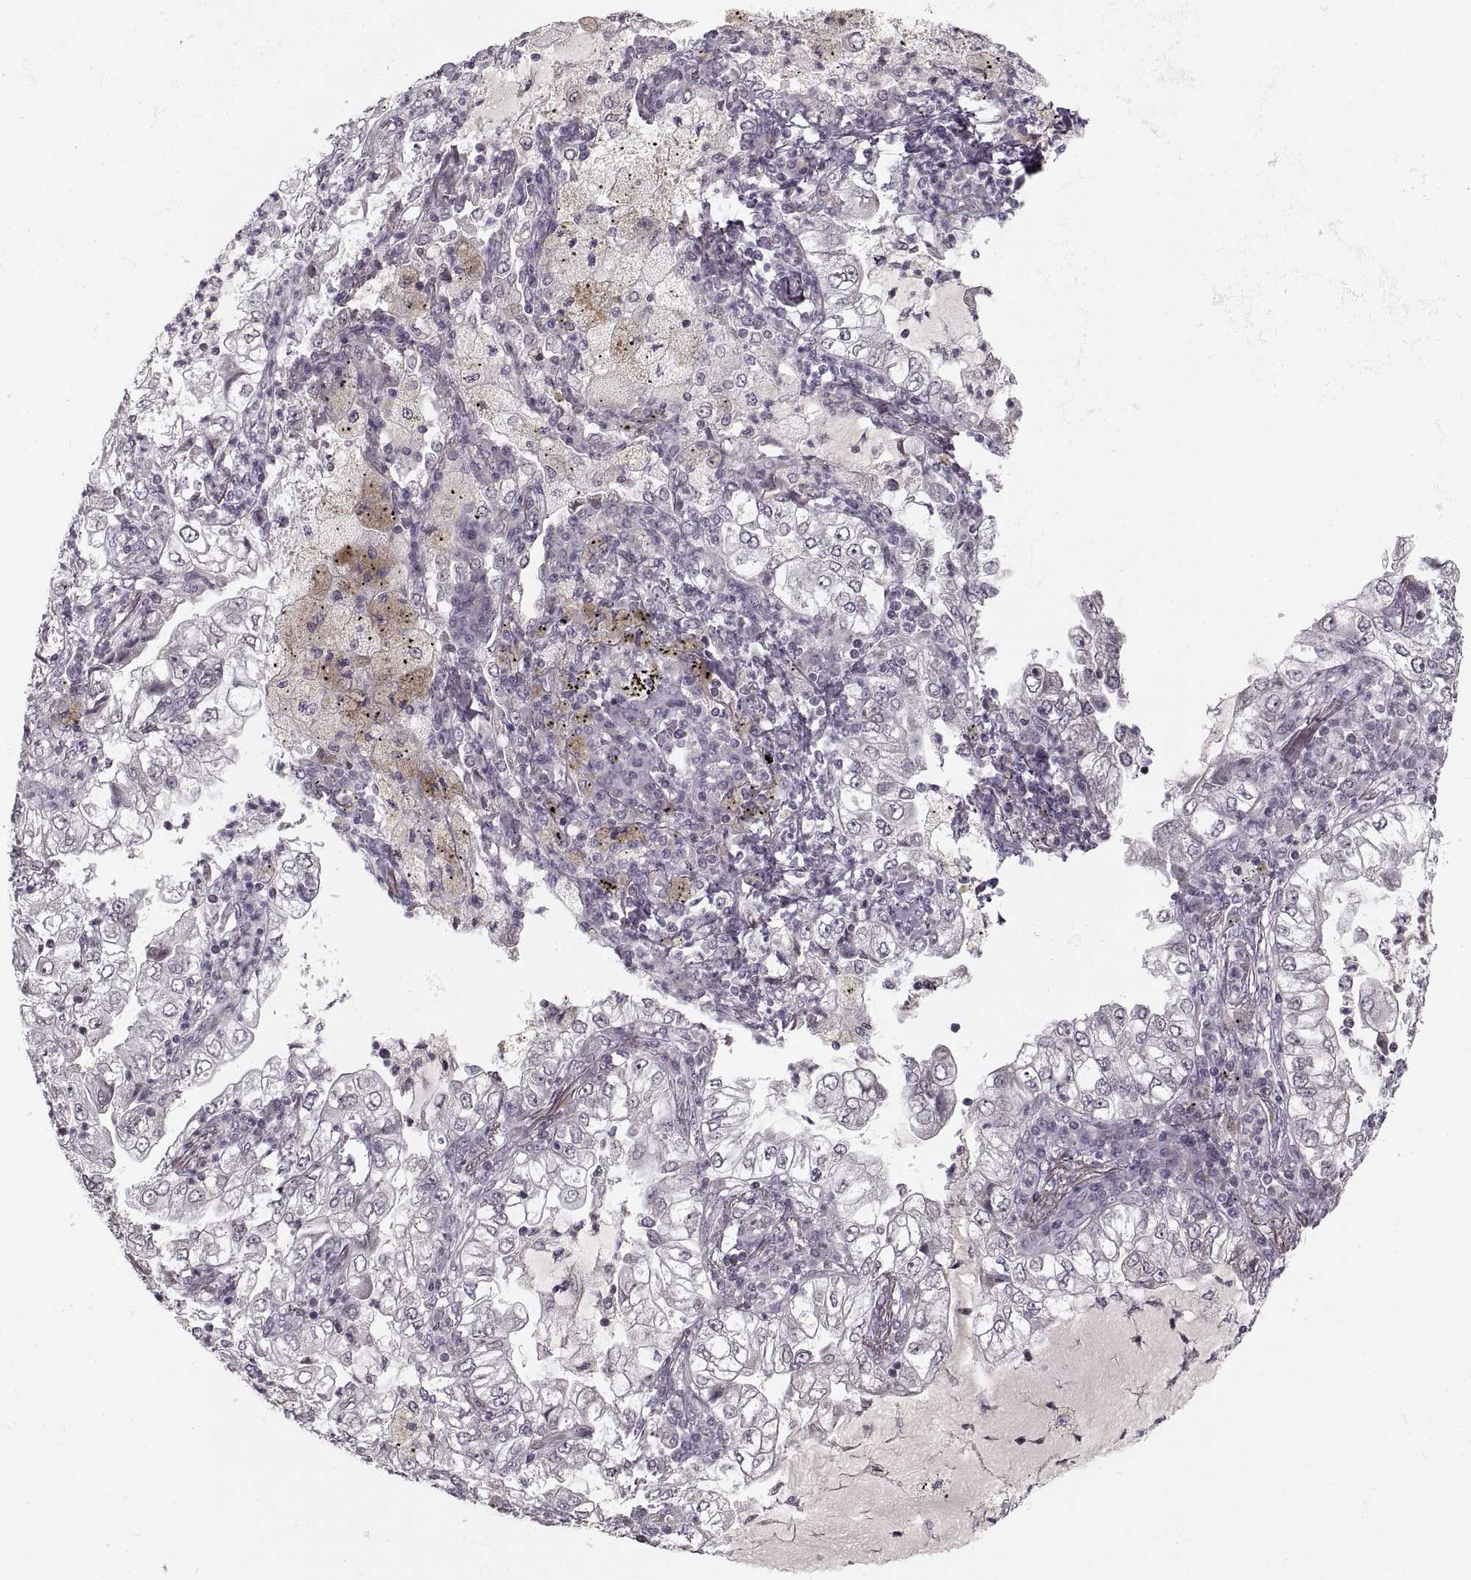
{"staining": {"intensity": "negative", "quantity": "none", "location": "none"}, "tissue": "lung cancer", "cell_type": "Tumor cells", "image_type": "cancer", "snomed": [{"axis": "morphology", "description": "Adenocarcinoma, NOS"}, {"axis": "topography", "description": "Lung"}], "caption": "Immunohistochemistry (IHC) image of neoplastic tissue: human adenocarcinoma (lung) stained with DAB displays no significant protein staining in tumor cells.", "gene": "ASIC3", "patient": {"sex": "female", "age": 73}}